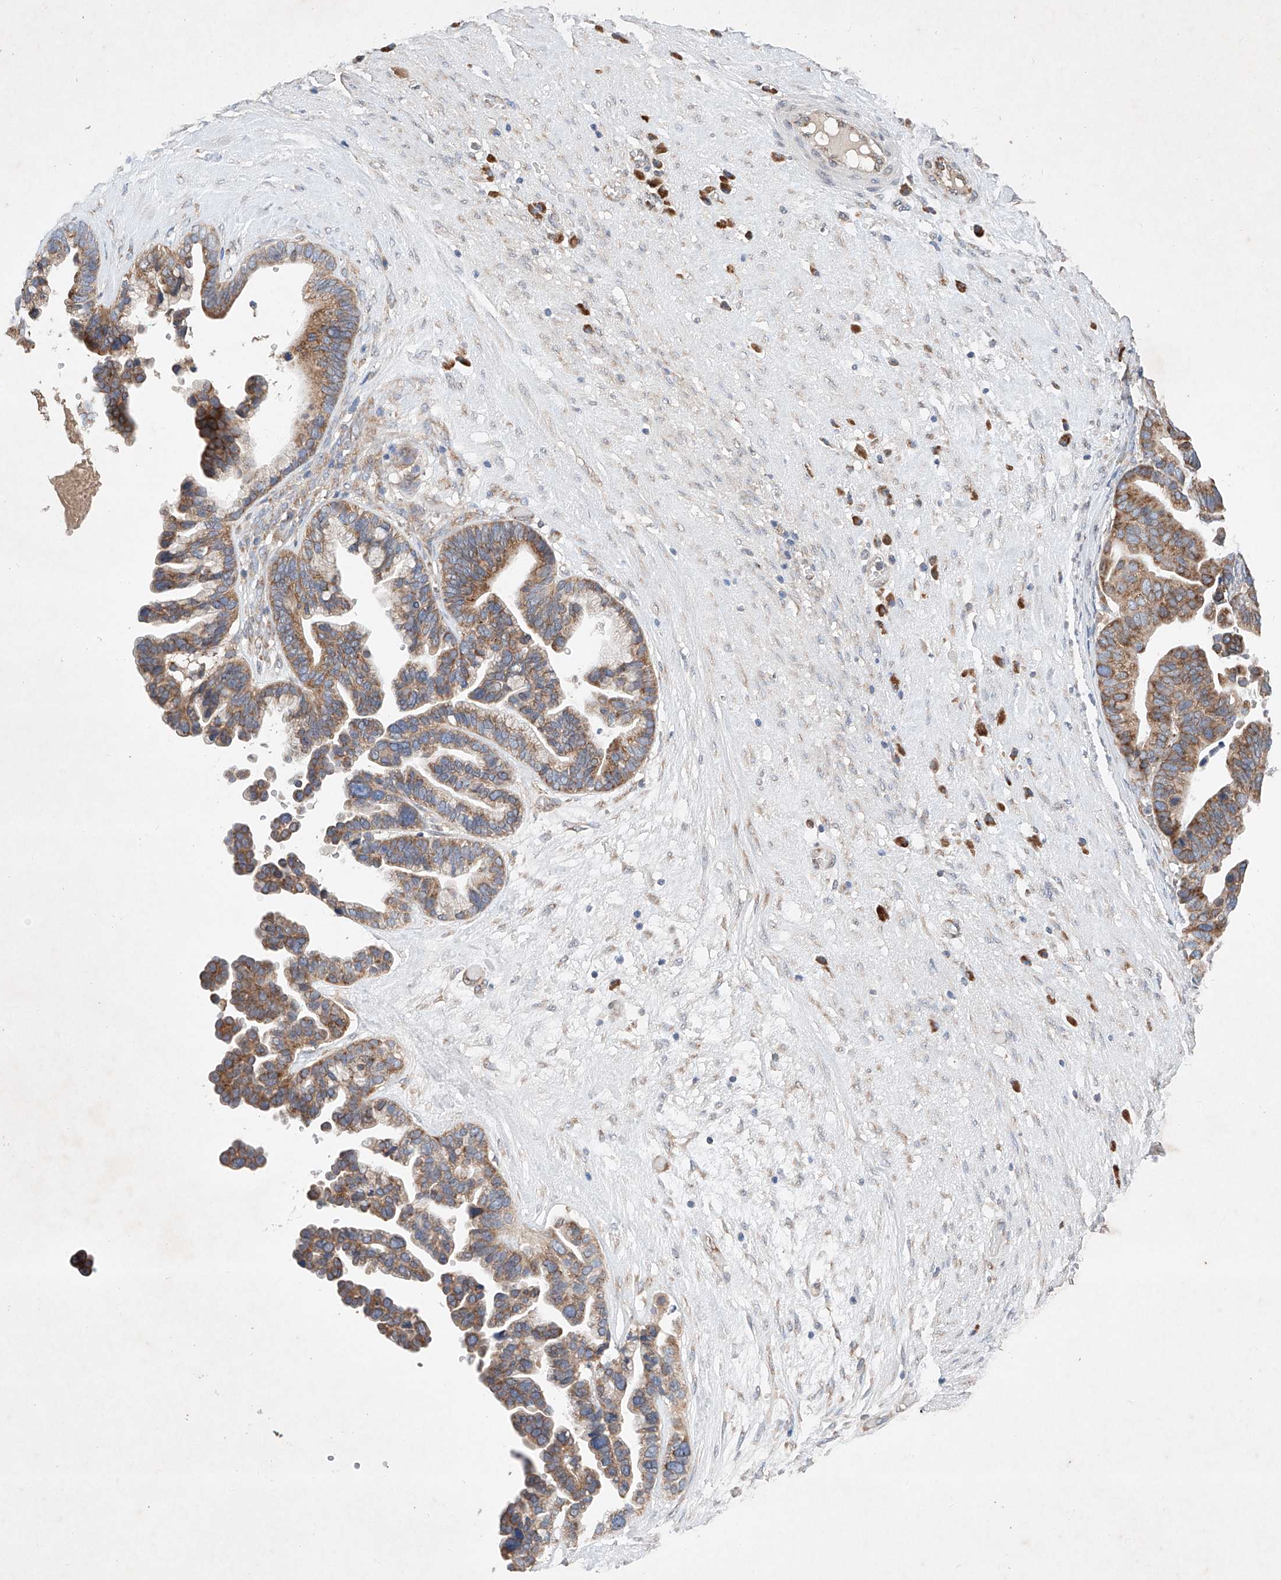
{"staining": {"intensity": "moderate", "quantity": ">75%", "location": "cytoplasmic/membranous"}, "tissue": "ovarian cancer", "cell_type": "Tumor cells", "image_type": "cancer", "snomed": [{"axis": "morphology", "description": "Cystadenocarcinoma, serous, NOS"}, {"axis": "topography", "description": "Ovary"}], "caption": "Brown immunohistochemical staining in ovarian serous cystadenocarcinoma reveals moderate cytoplasmic/membranous staining in approximately >75% of tumor cells.", "gene": "FASTK", "patient": {"sex": "female", "age": 56}}